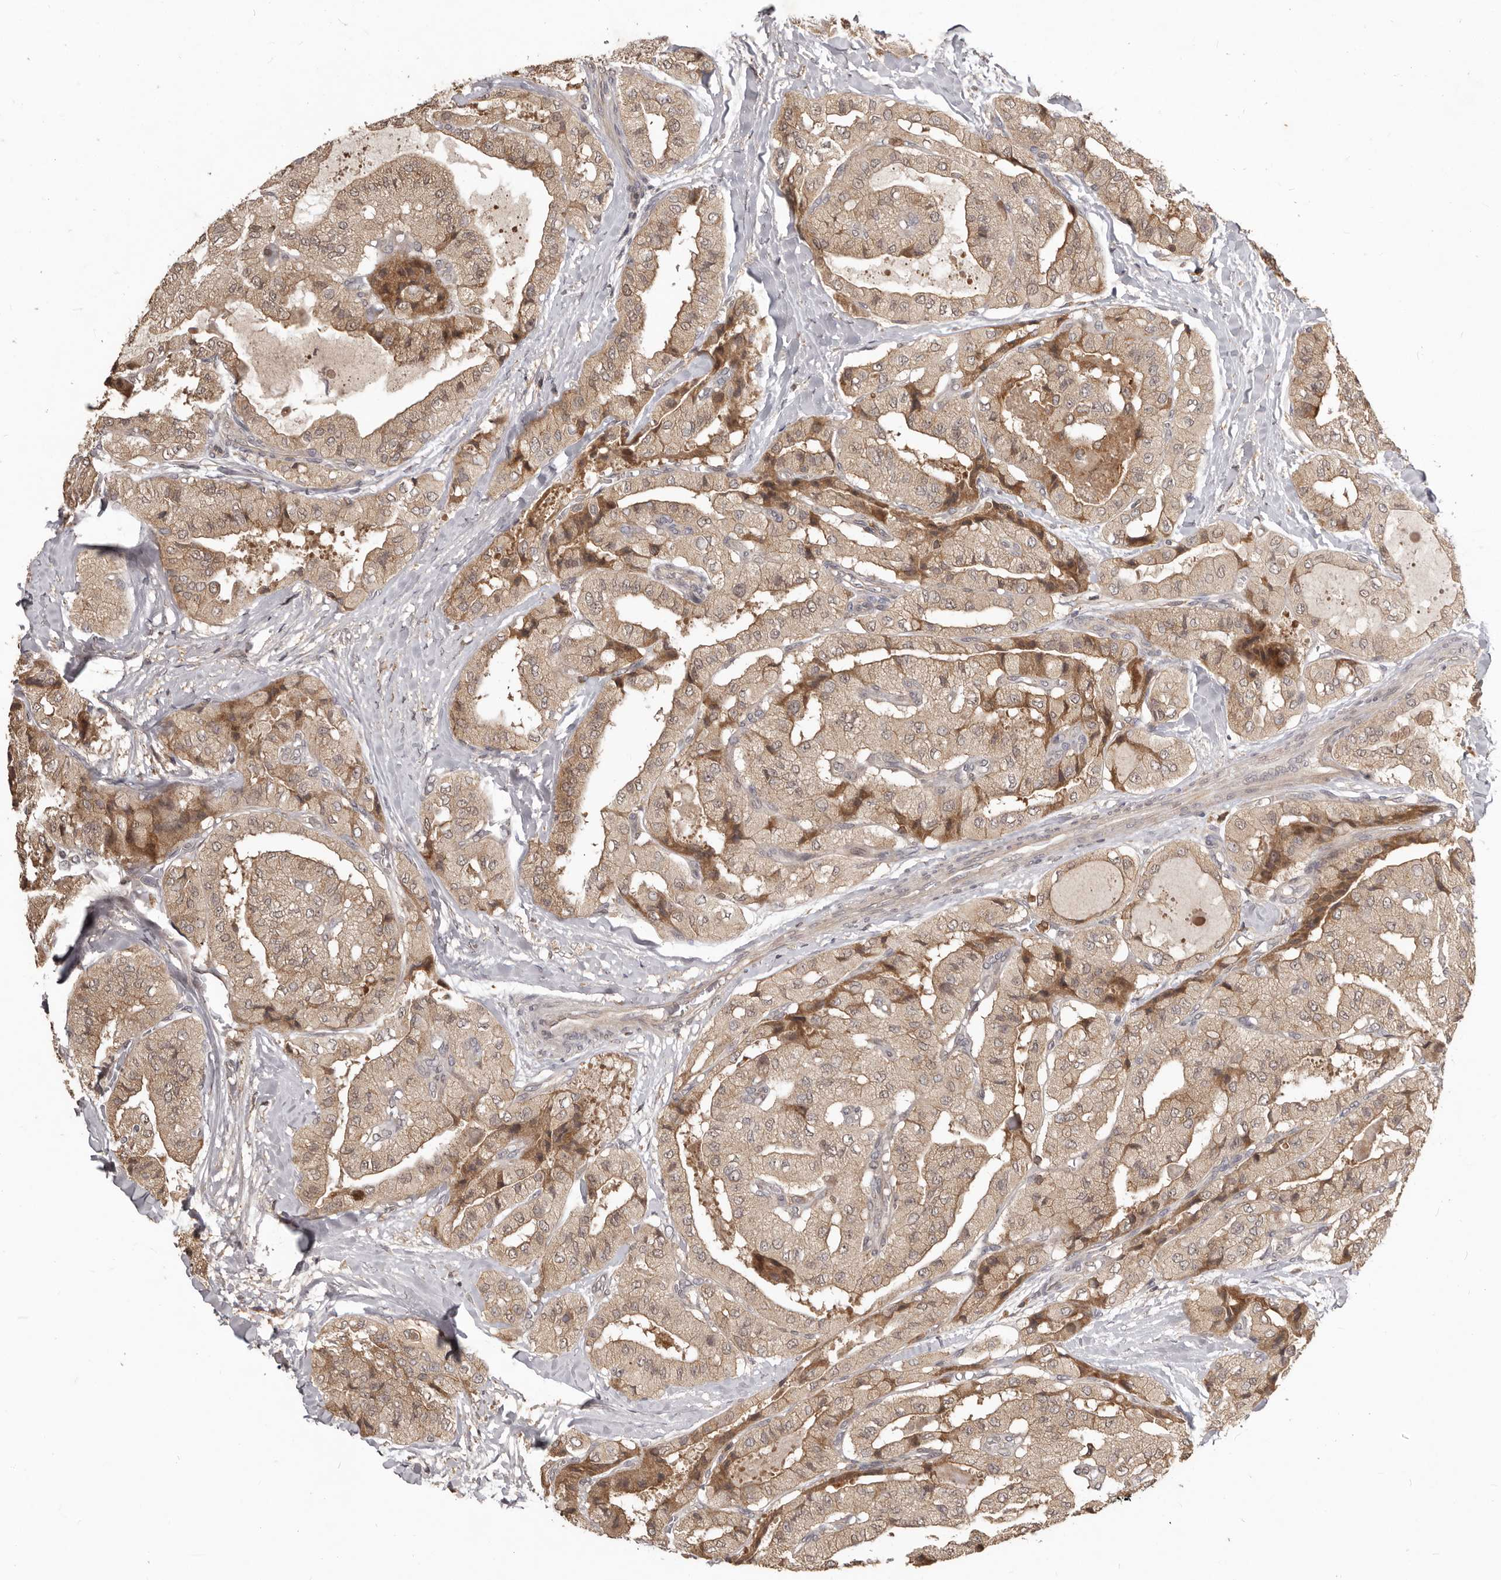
{"staining": {"intensity": "weak", "quantity": ">75%", "location": "cytoplasmic/membranous"}, "tissue": "thyroid cancer", "cell_type": "Tumor cells", "image_type": "cancer", "snomed": [{"axis": "morphology", "description": "Papillary adenocarcinoma, NOS"}, {"axis": "topography", "description": "Thyroid gland"}], "caption": "Tumor cells exhibit low levels of weak cytoplasmic/membranous staining in about >75% of cells in human thyroid cancer.", "gene": "RNF187", "patient": {"sex": "female", "age": 59}}